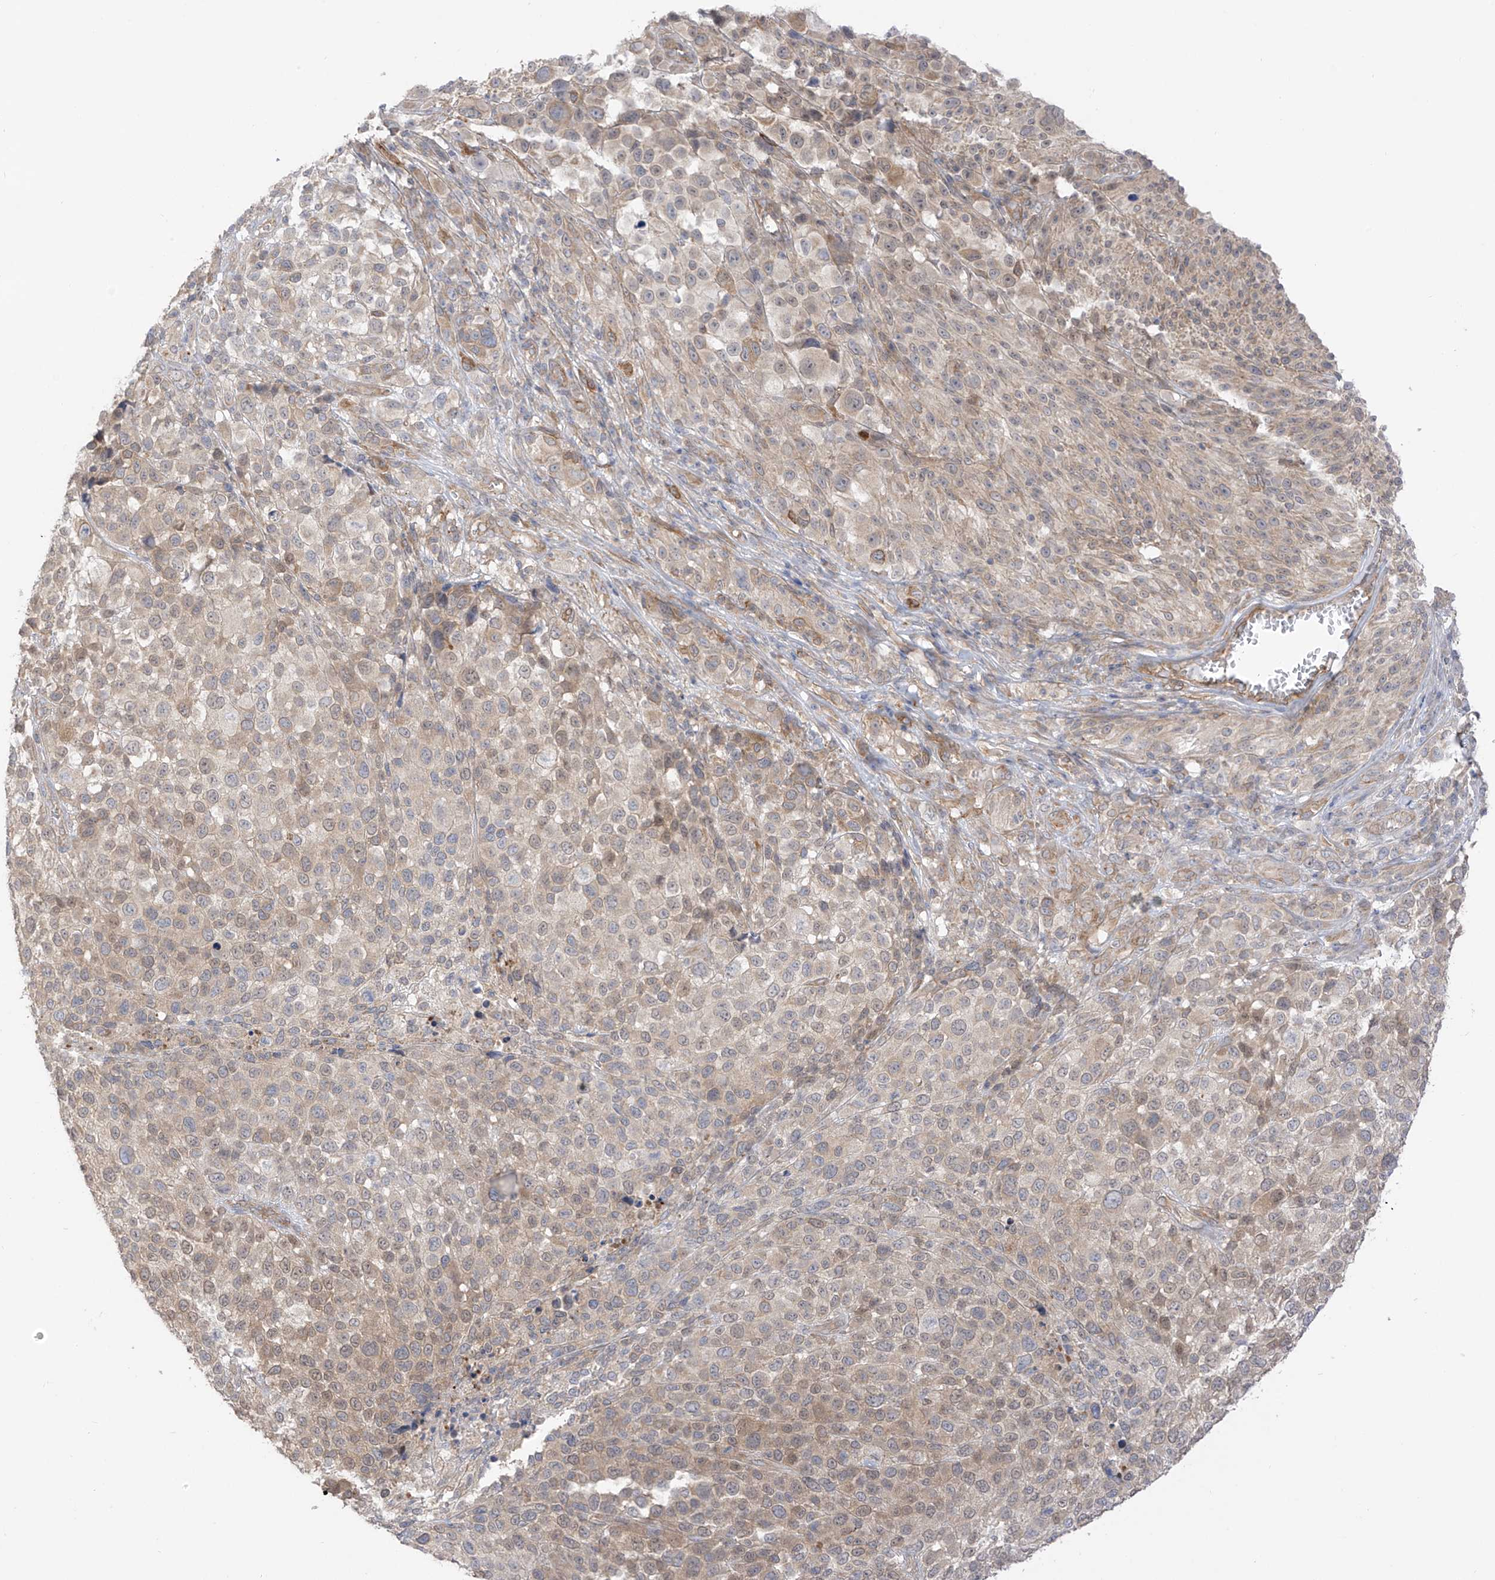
{"staining": {"intensity": "moderate", "quantity": "<25%", "location": "cytoplasmic/membranous"}, "tissue": "melanoma", "cell_type": "Tumor cells", "image_type": "cancer", "snomed": [{"axis": "morphology", "description": "Malignant melanoma, NOS"}, {"axis": "topography", "description": "Skin of trunk"}], "caption": "Malignant melanoma stained with immunohistochemistry (IHC) exhibits moderate cytoplasmic/membranous expression in about <25% of tumor cells.", "gene": "EIPR1", "patient": {"sex": "male", "age": 71}}